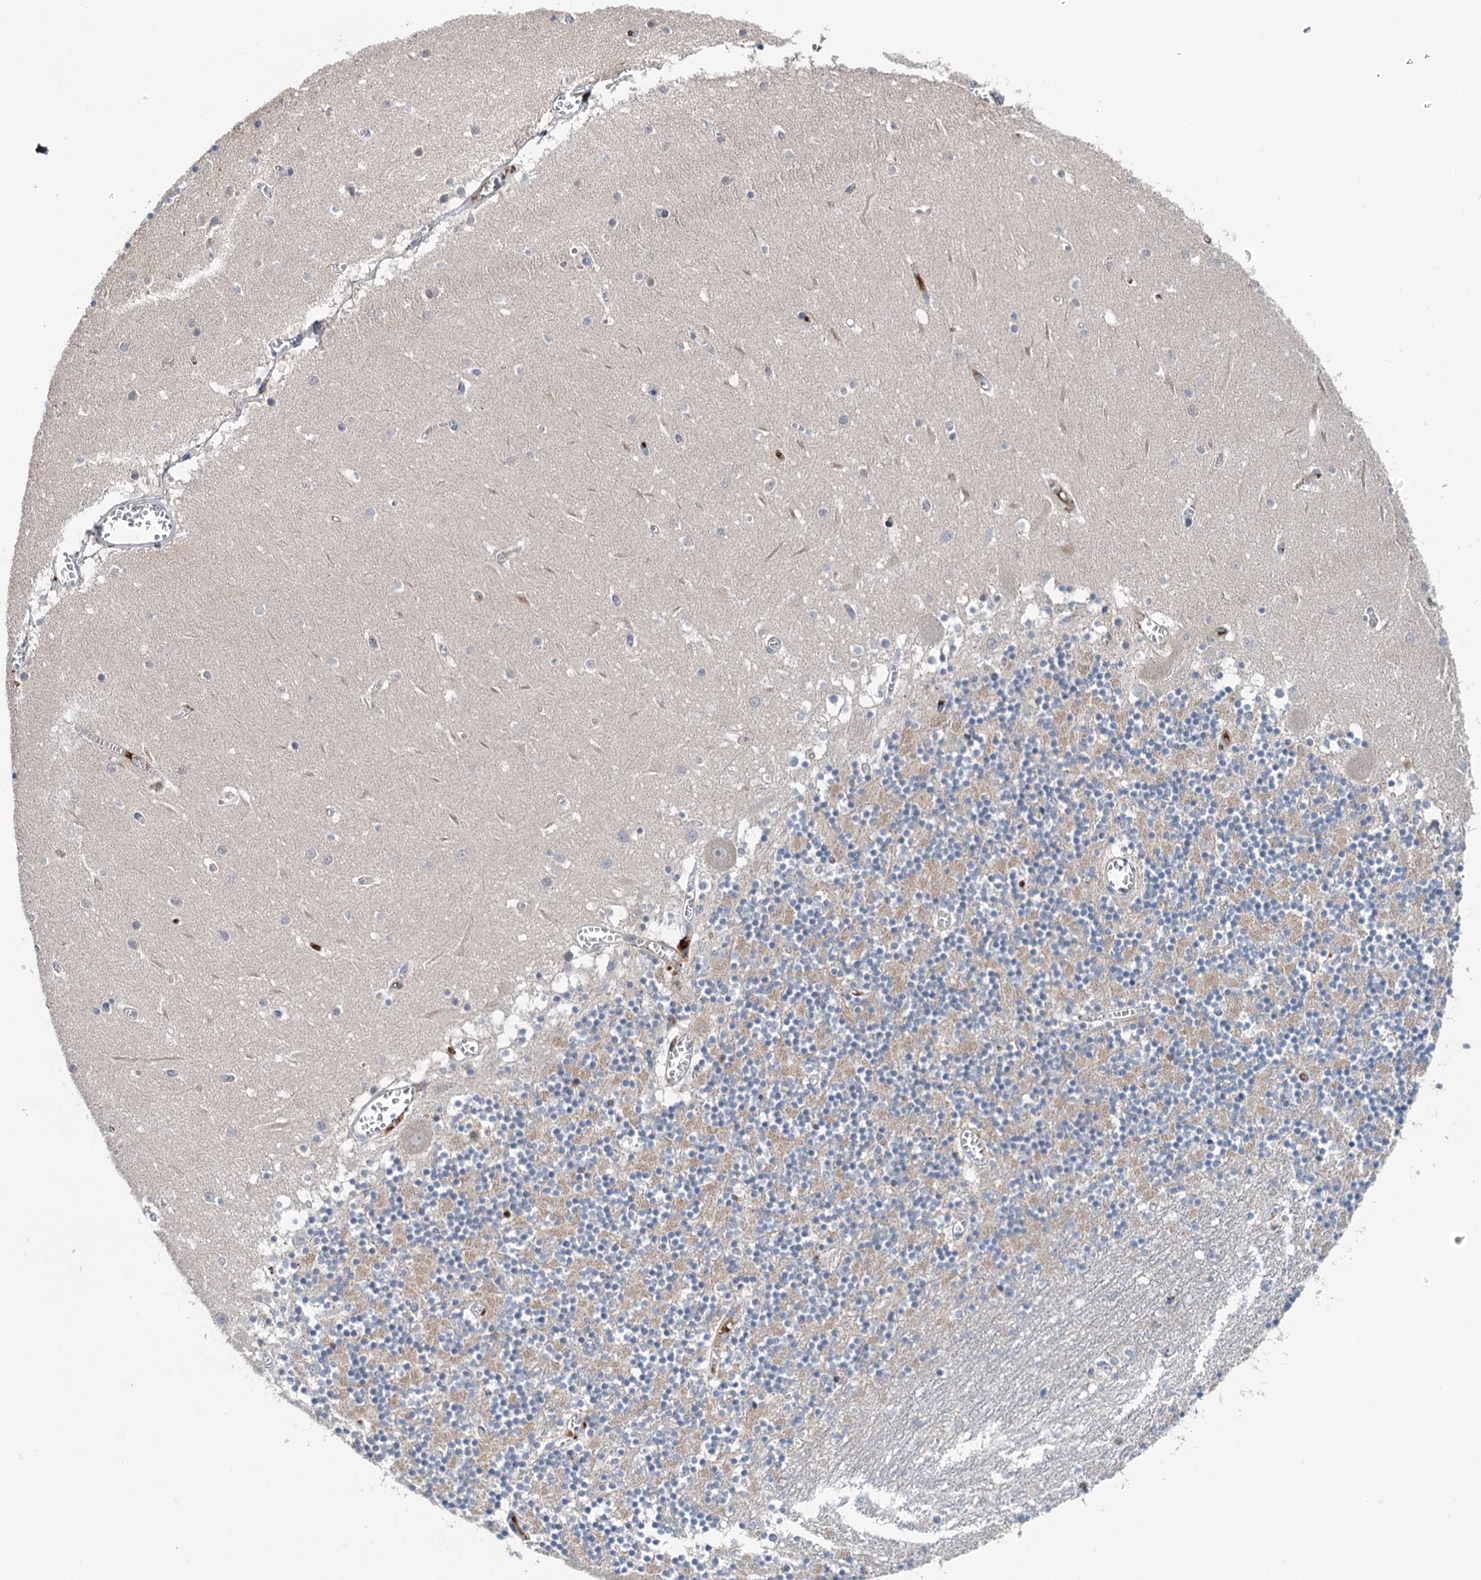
{"staining": {"intensity": "negative", "quantity": "none", "location": "none"}, "tissue": "cerebellum", "cell_type": "Cells in granular layer", "image_type": "normal", "snomed": [{"axis": "morphology", "description": "Normal tissue, NOS"}, {"axis": "topography", "description": "Cerebellum"}], "caption": "Immunohistochemical staining of unremarkable cerebellum demonstrates no significant expression in cells in granular layer.", "gene": "NCAPD2", "patient": {"sex": "female", "age": 28}}